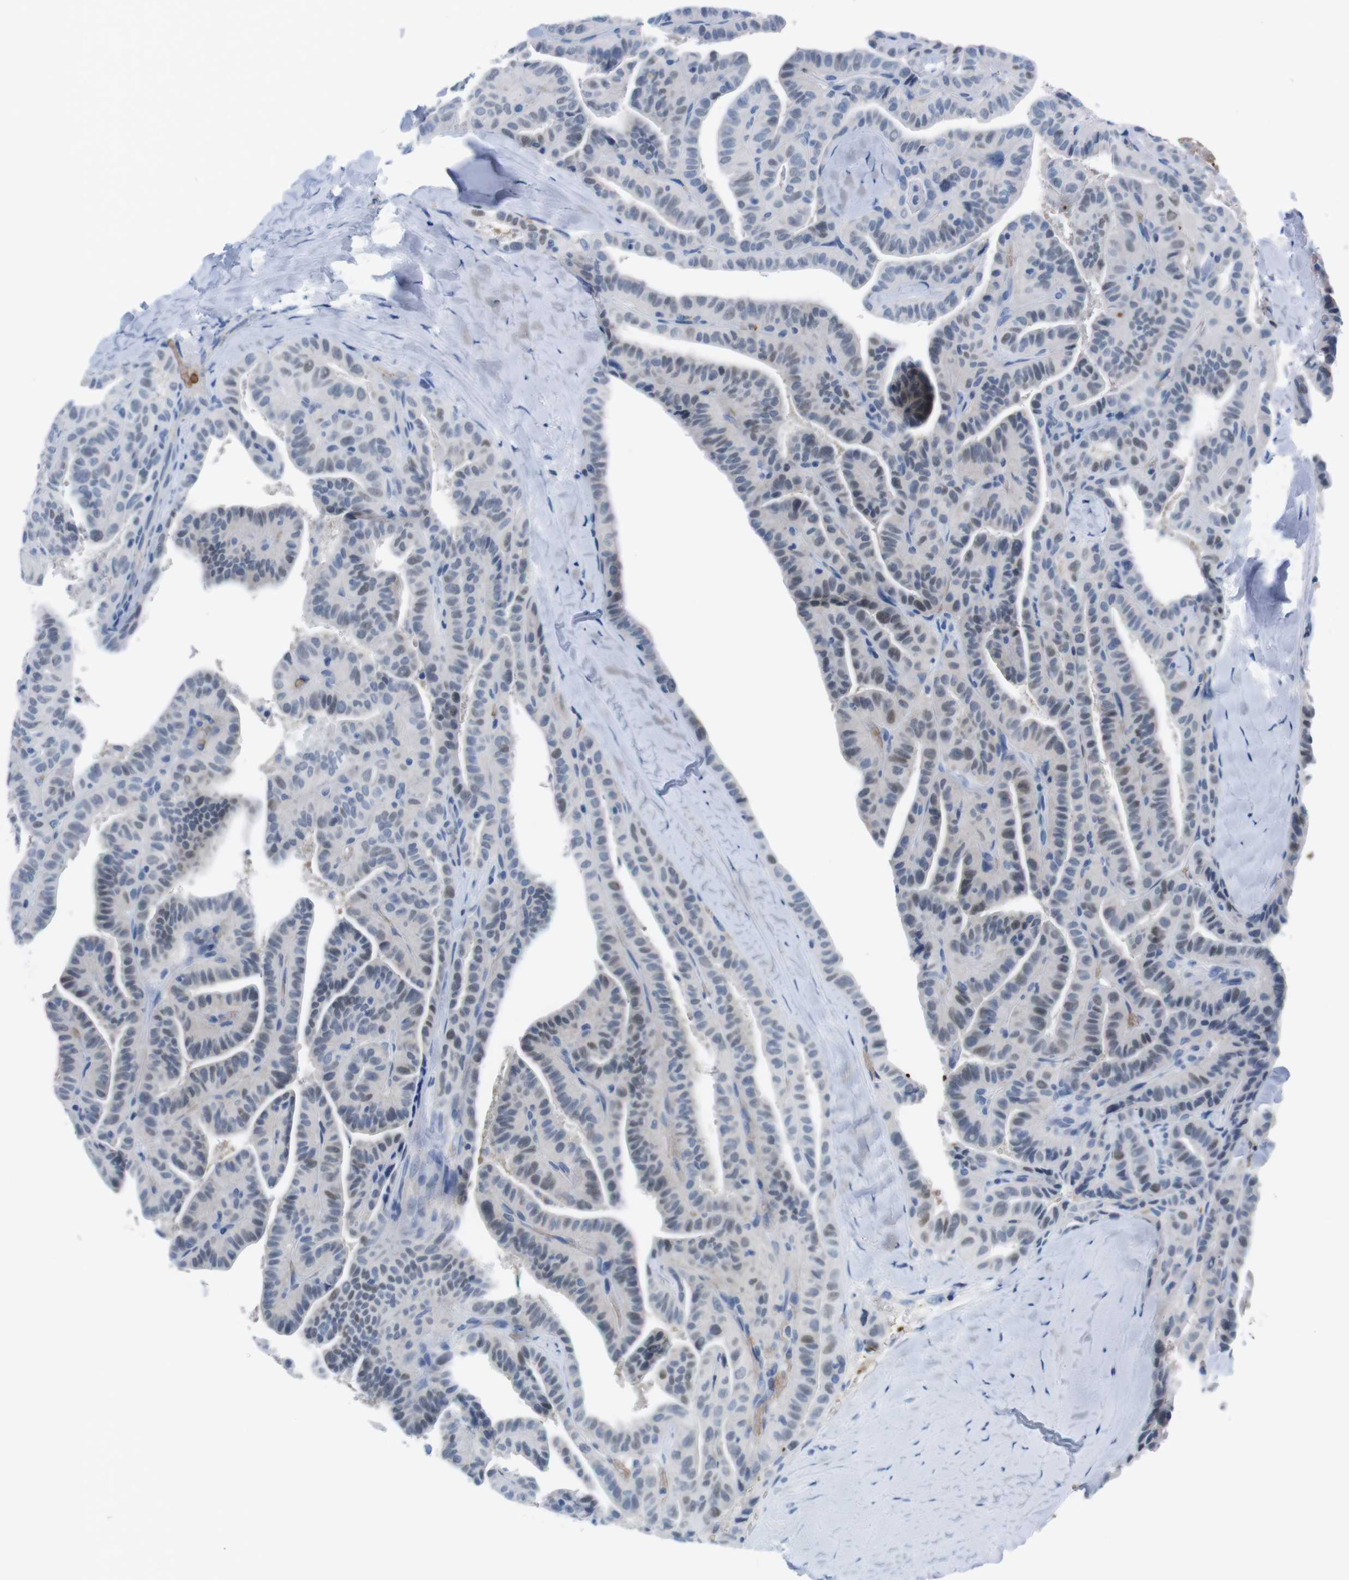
{"staining": {"intensity": "weak", "quantity": "<25%", "location": "nuclear"}, "tissue": "thyroid cancer", "cell_type": "Tumor cells", "image_type": "cancer", "snomed": [{"axis": "morphology", "description": "Papillary adenocarcinoma, NOS"}, {"axis": "topography", "description": "Thyroid gland"}], "caption": "Tumor cells are negative for brown protein staining in thyroid papillary adenocarcinoma. (Brightfield microscopy of DAB immunohistochemistry (IHC) at high magnification).", "gene": "TFAP2C", "patient": {"sex": "male", "age": 77}}